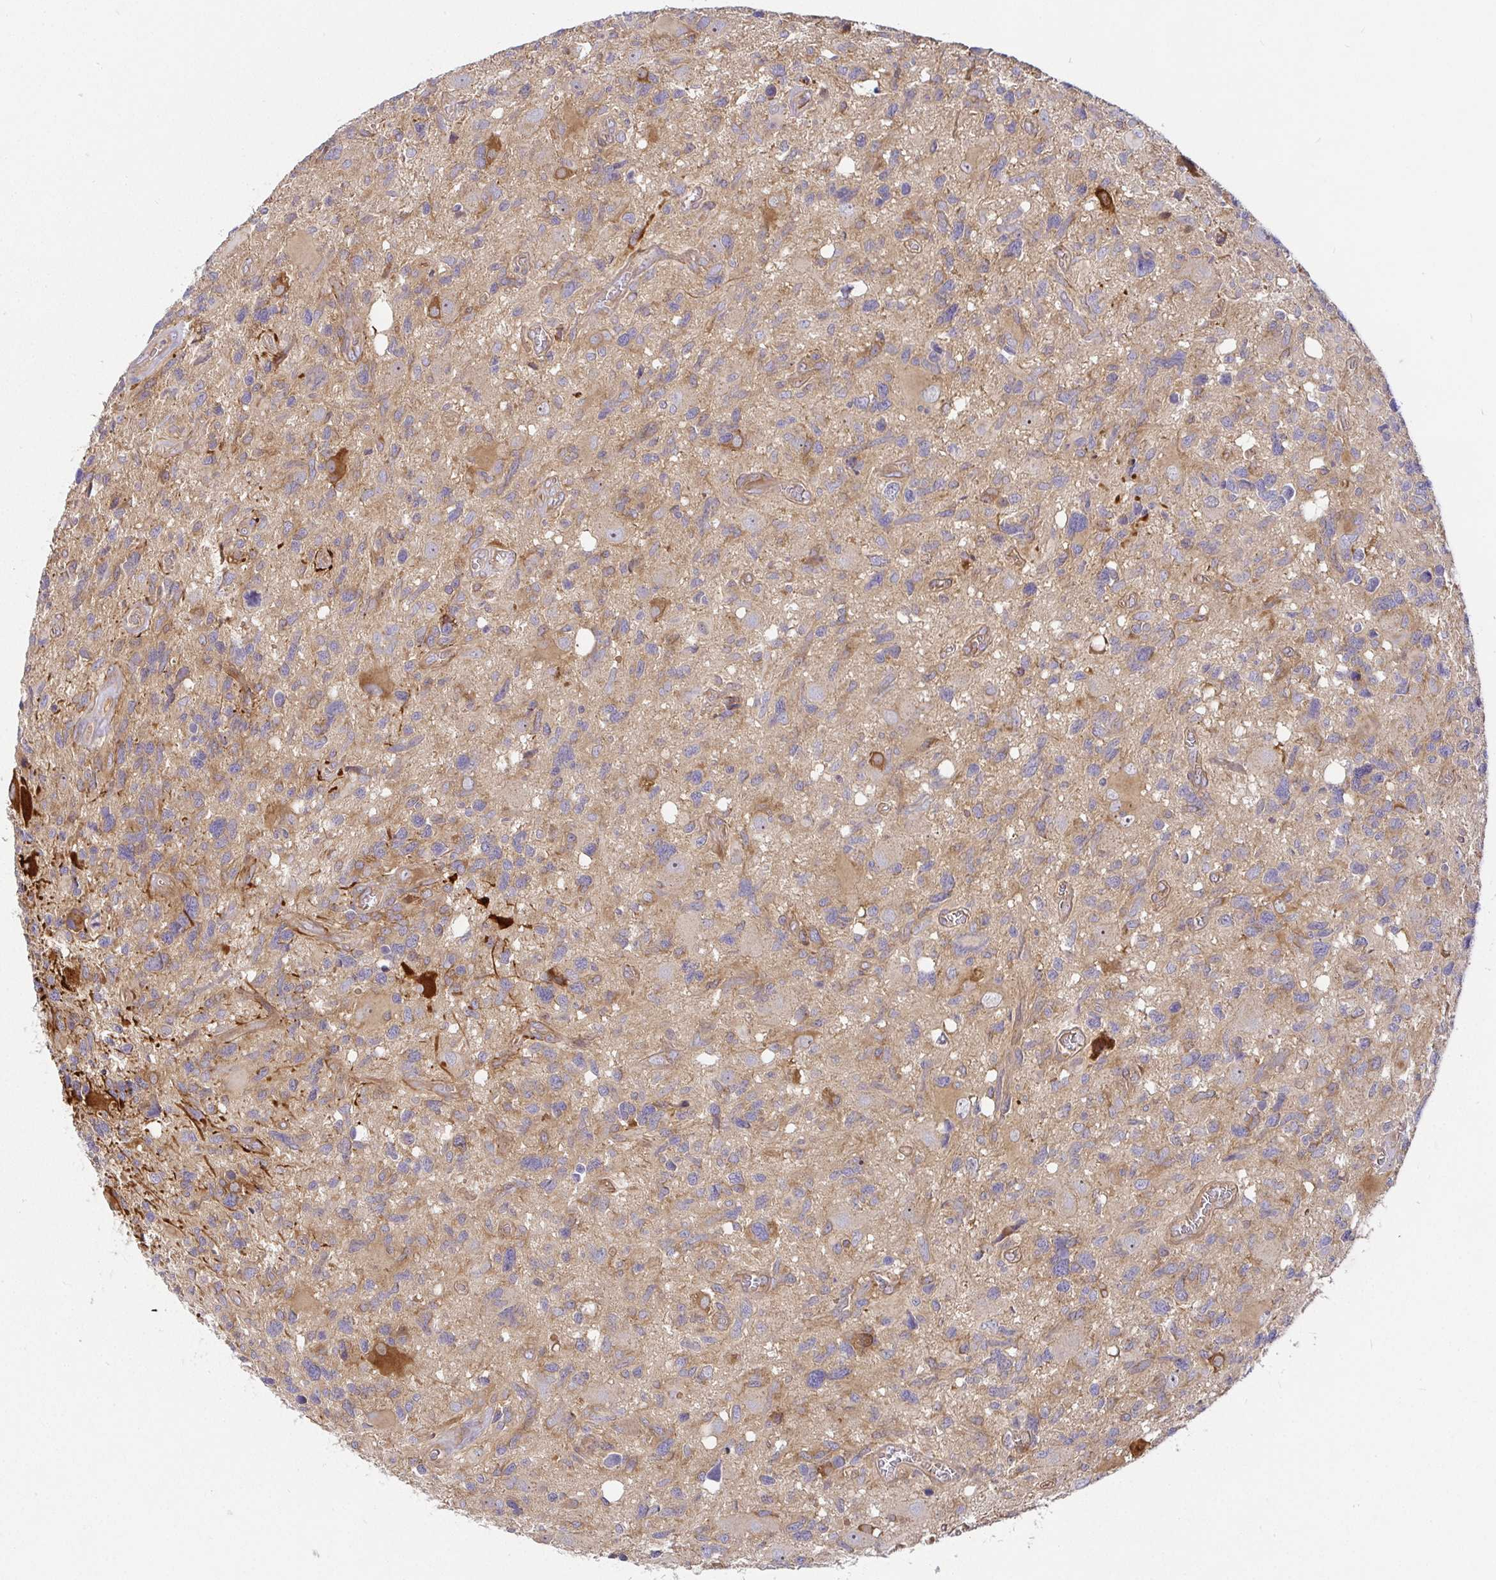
{"staining": {"intensity": "weak", "quantity": "25%-75%", "location": "cytoplasmic/membranous"}, "tissue": "glioma", "cell_type": "Tumor cells", "image_type": "cancer", "snomed": [{"axis": "morphology", "description": "Glioma, malignant, High grade"}, {"axis": "topography", "description": "Brain"}], "caption": "A micrograph of human malignant glioma (high-grade) stained for a protein exhibits weak cytoplasmic/membranous brown staining in tumor cells.", "gene": "SNX8", "patient": {"sex": "male", "age": 49}}